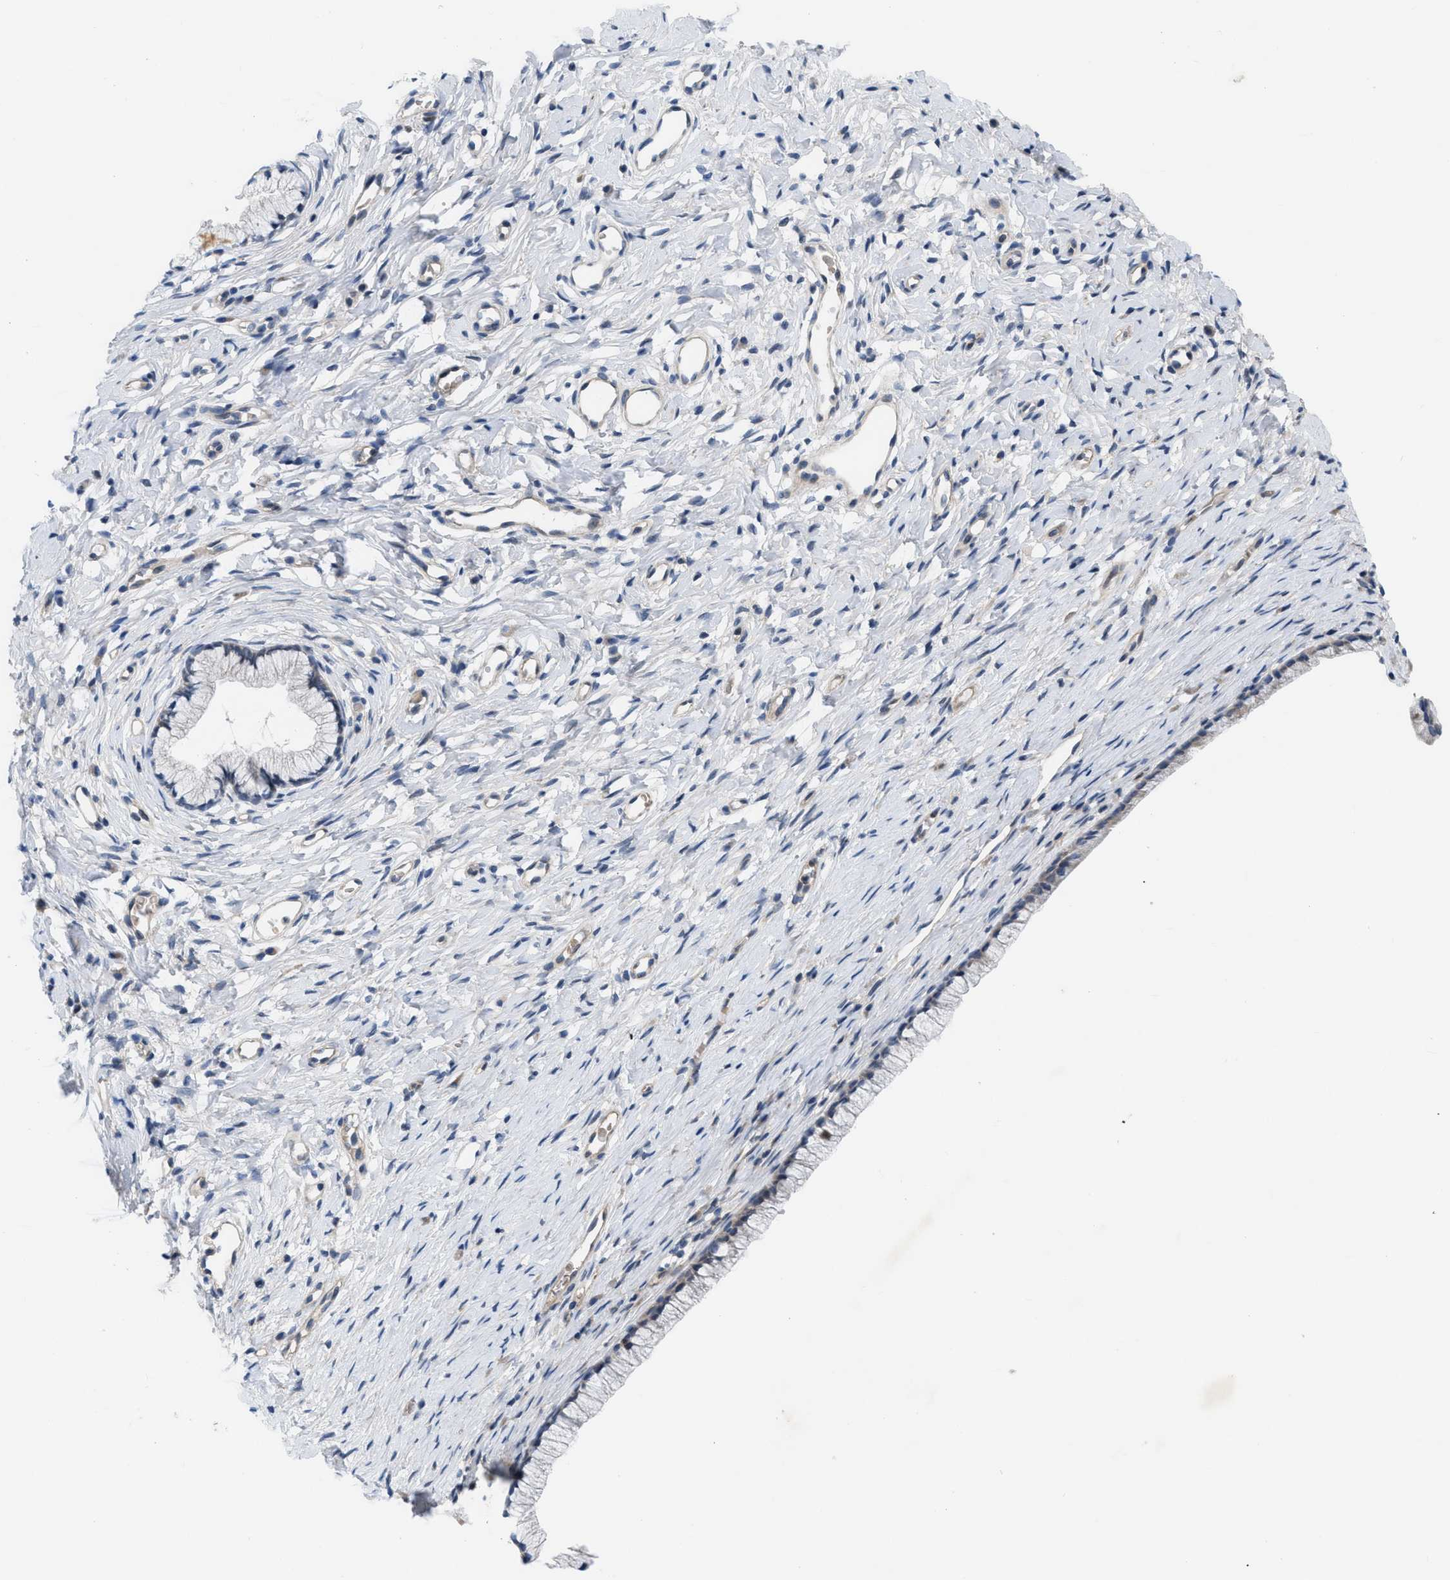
{"staining": {"intensity": "negative", "quantity": "none", "location": "none"}, "tissue": "cervix", "cell_type": "Glandular cells", "image_type": "normal", "snomed": [{"axis": "morphology", "description": "Normal tissue, NOS"}, {"axis": "topography", "description": "Cervix"}], "caption": "Protein analysis of benign cervix exhibits no significant staining in glandular cells. (Stains: DAB immunohistochemistry (IHC) with hematoxylin counter stain, Microscopy: brightfield microscopy at high magnification).", "gene": "NDEL1", "patient": {"sex": "female", "age": 77}}